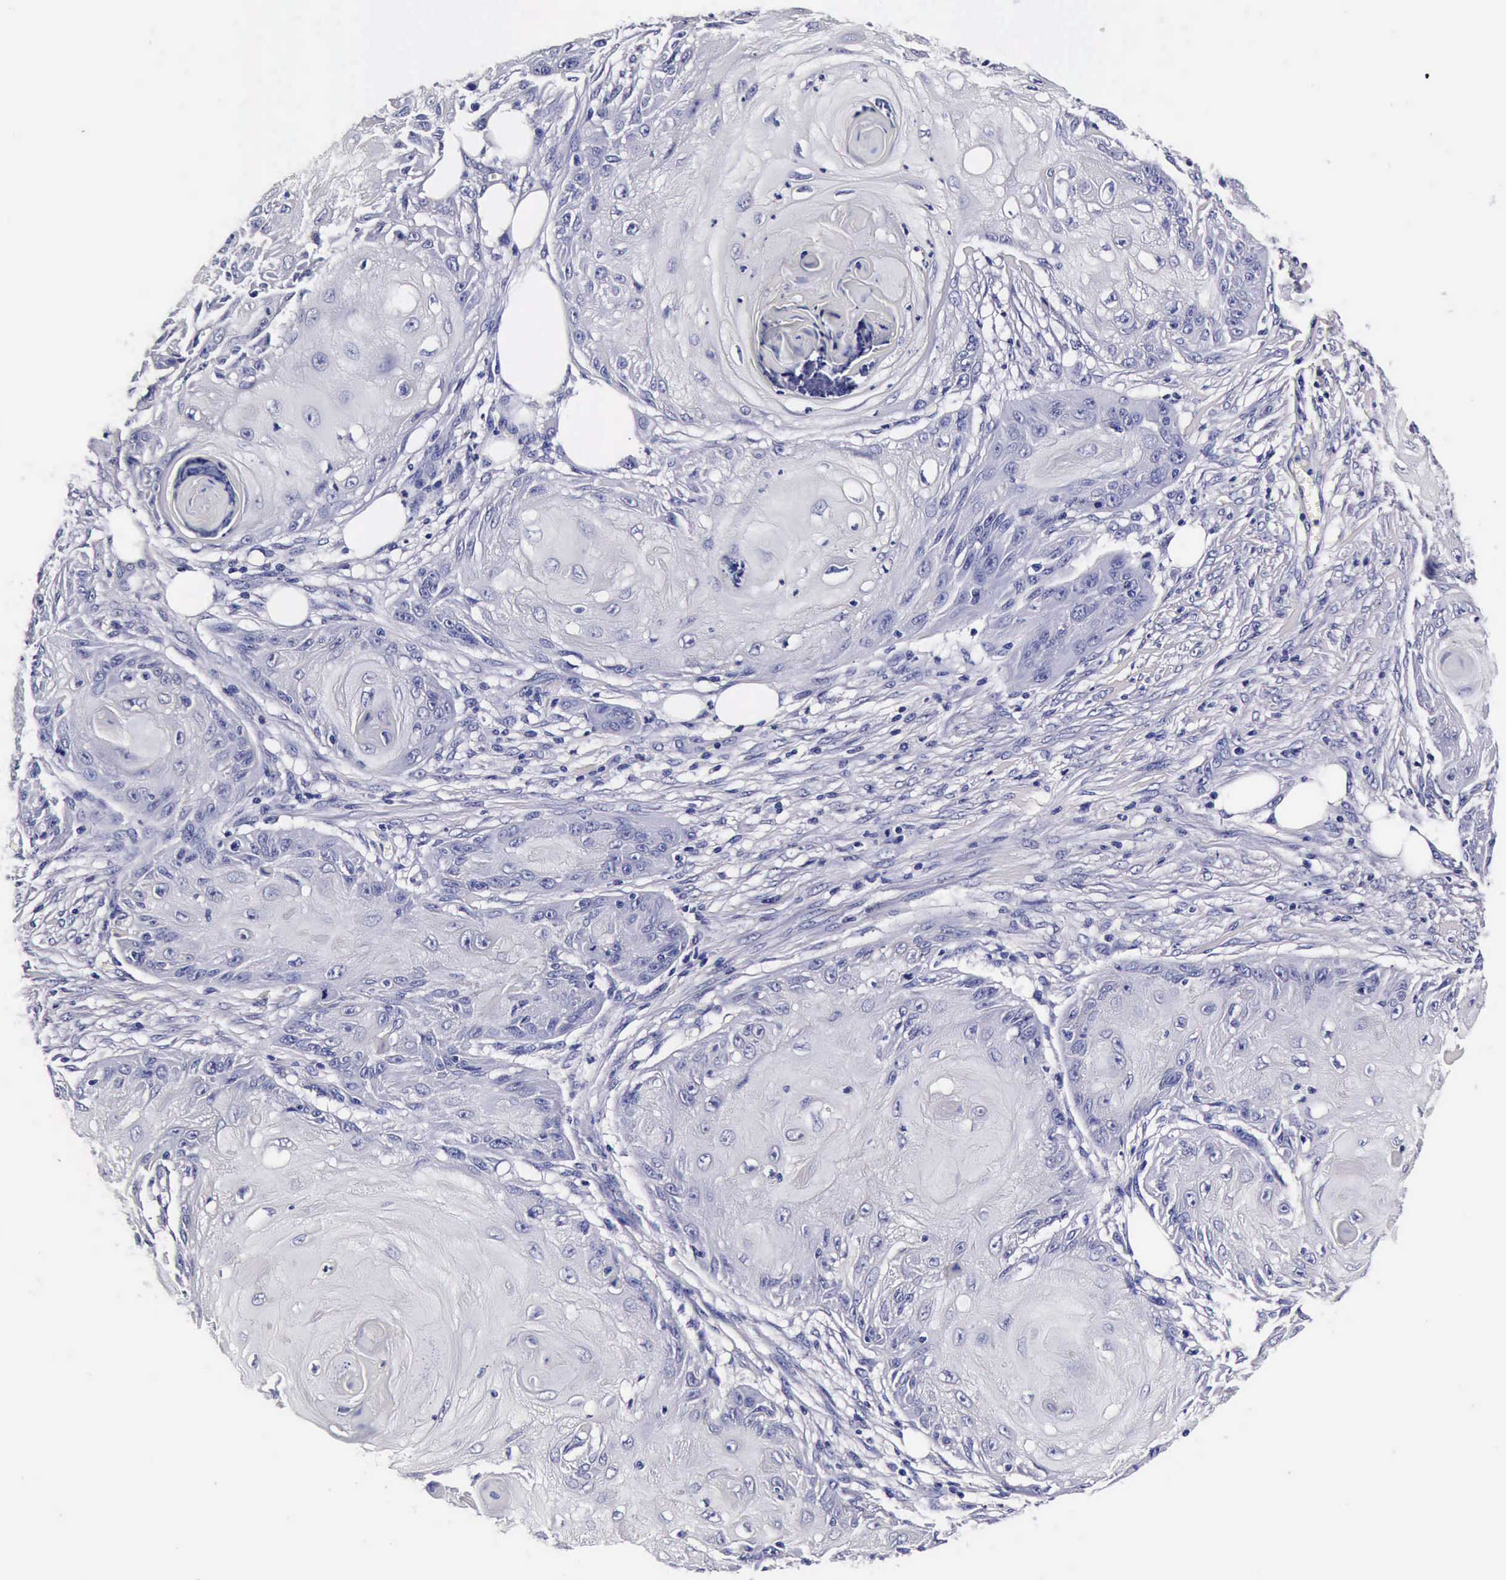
{"staining": {"intensity": "negative", "quantity": "none", "location": "none"}, "tissue": "skin cancer", "cell_type": "Tumor cells", "image_type": "cancer", "snomed": [{"axis": "morphology", "description": "Squamous cell carcinoma, NOS"}, {"axis": "topography", "description": "Skin"}], "caption": "IHC histopathology image of neoplastic tissue: skin squamous cell carcinoma stained with DAB (3,3'-diaminobenzidine) displays no significant protein staining in tumor cells. The staining was performed using DAB (3,3'-diaminobenzidine) to visualize the protein expression in brown, while the nuclei were stained in blue with hematoxylin (Magnification: 20x).", "gene": "IAPP", "patient": {"sex": "female", "age": 88}}